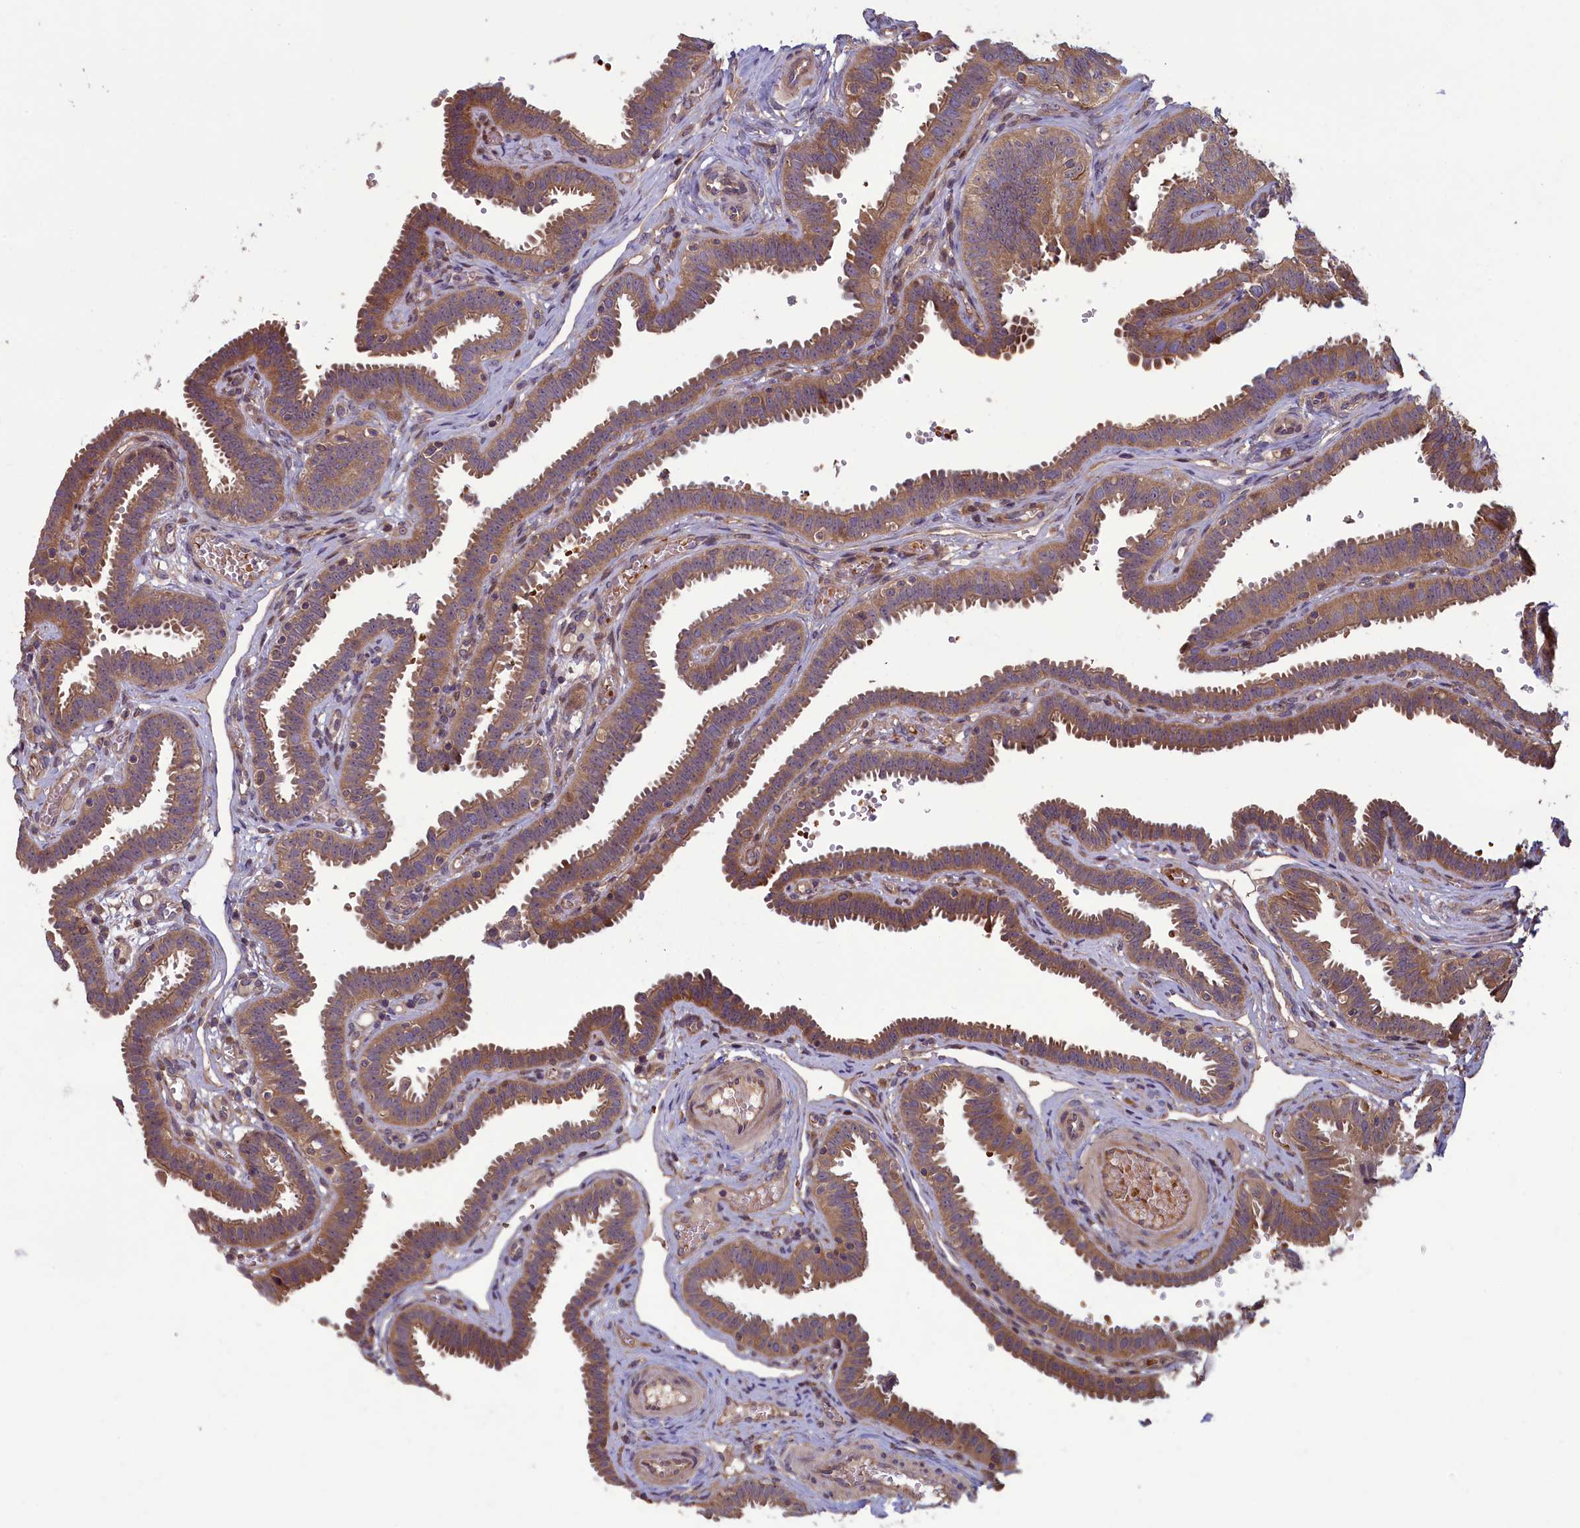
{"staining": {"intensity": "moderate", "quantity": ">75%", "location": "cytoplasmic/membranous"}, "tissue": "fallopian tube", "cell_type": "Glandular cells", "image_type": "normal", "snomed": [{"axis": "morphology", "description": "Normal tissue, NOS"}, {"axis": "topography", "description": "Fallopian tube"}], "caption": "Immunohistochemistry (IHC) photomicrograph of unremarkable fallopian tube stained for a protein (brown), which demonstrates medium levels of moderate cytoplasmic/membranous positivity in about >75% of glandular cells.", "gene": "CIAO2B", "patient": {"sex": "female", "age": 37}}